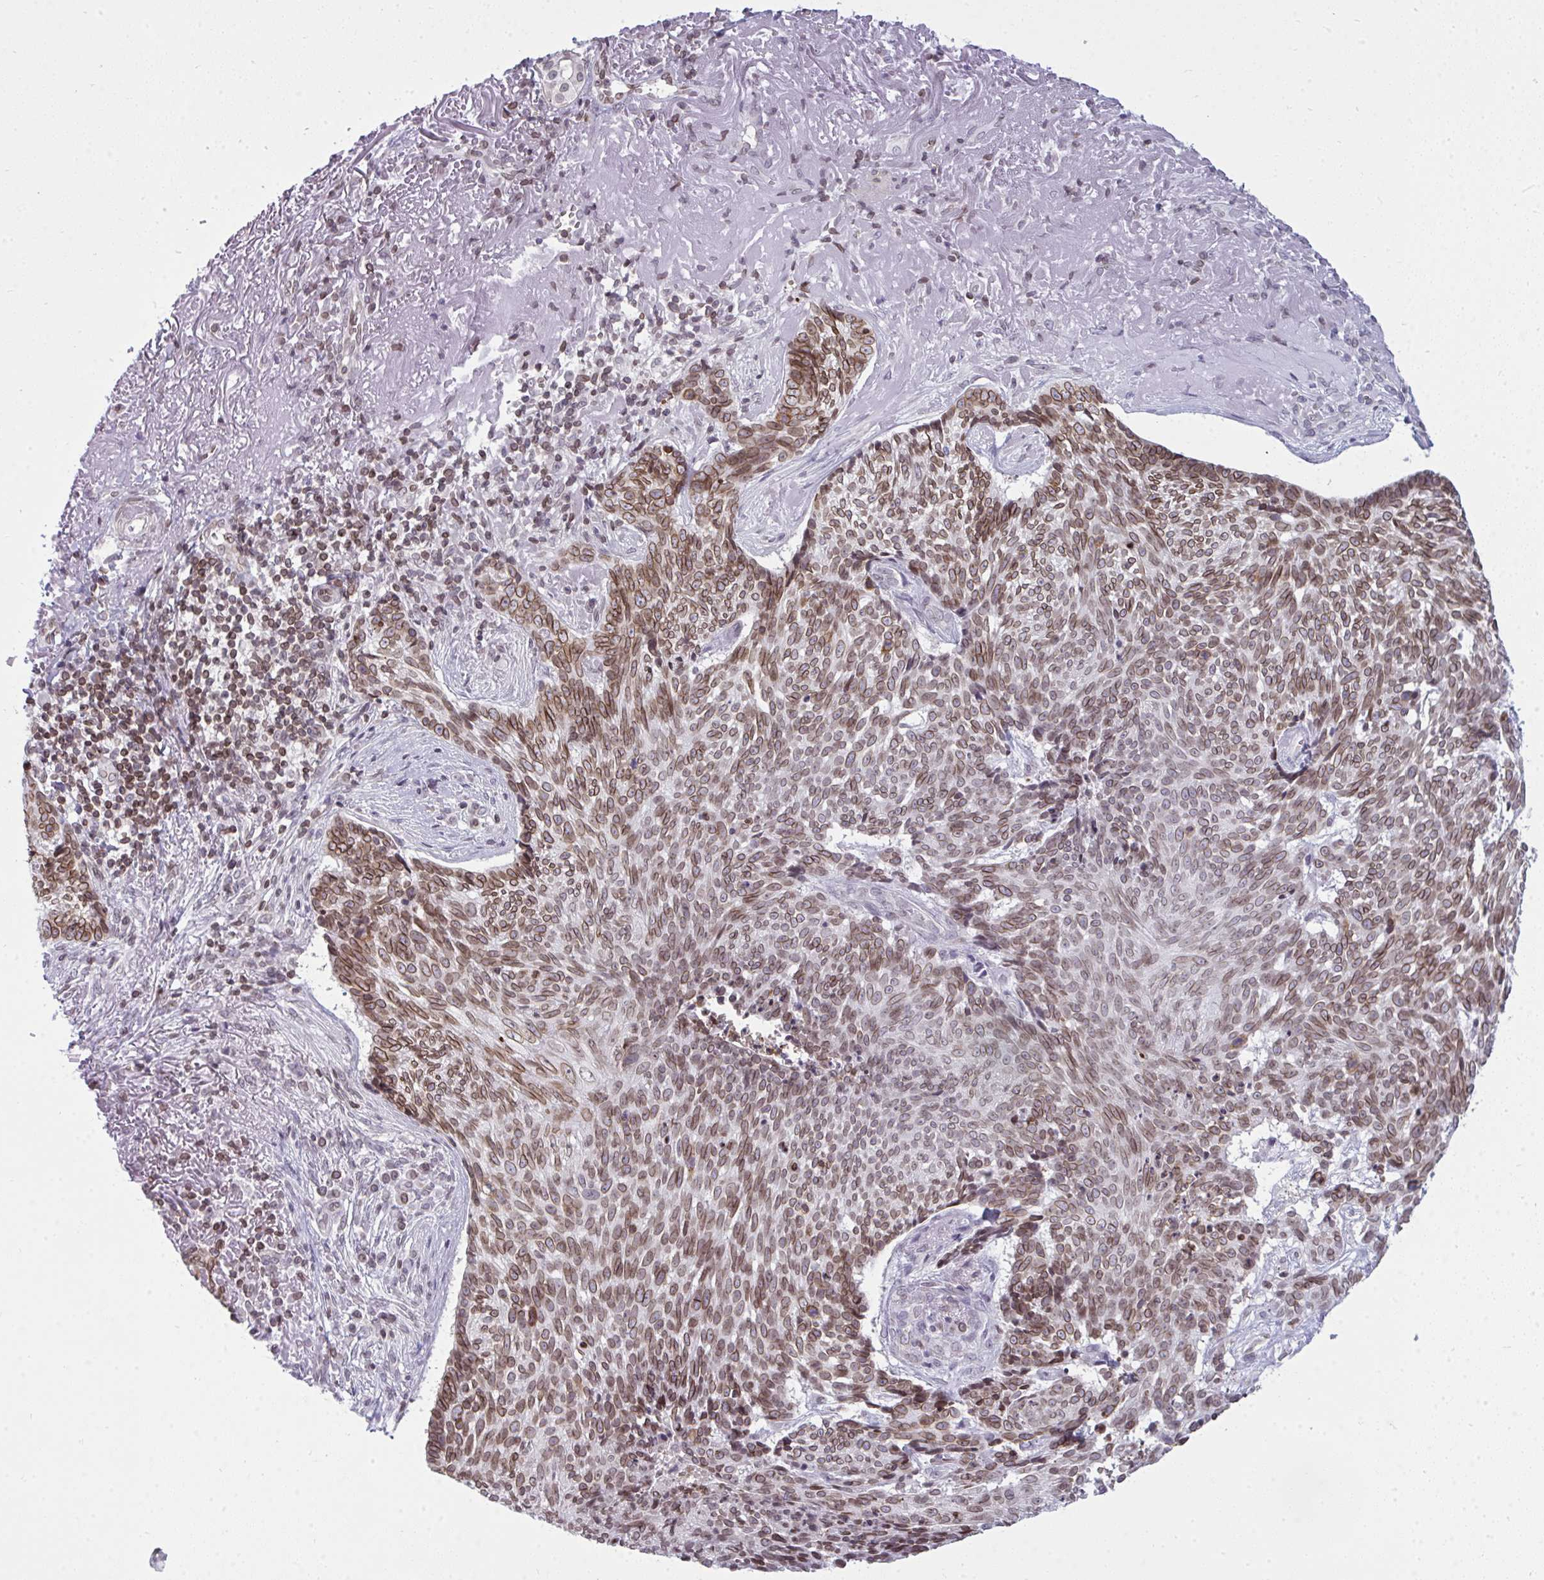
{"staining": {"intensity": "moderate", "quantity": ">75%", "location": "cytoplasmic/membranous,nuclear"}, "tissue": "skin cancer", "cell_type": "Tumor cells", "image_type": "cancer", "snomed": [{"axis": "morphology", "description": "Basal cell carcinoma"}, {"axis": "topography", "description": "Skin"}, {"axis": "topography", "description": "Skin of face"}], "caption": "Skin basal cell carcinoma stained for a protein (brown) reveals moderate cytoplasmic/membranous and nuclear positive positivity in about >75% of tumor cells.", "gene": "LMNB2", "patient": {"sex": "female", "age": 95}}